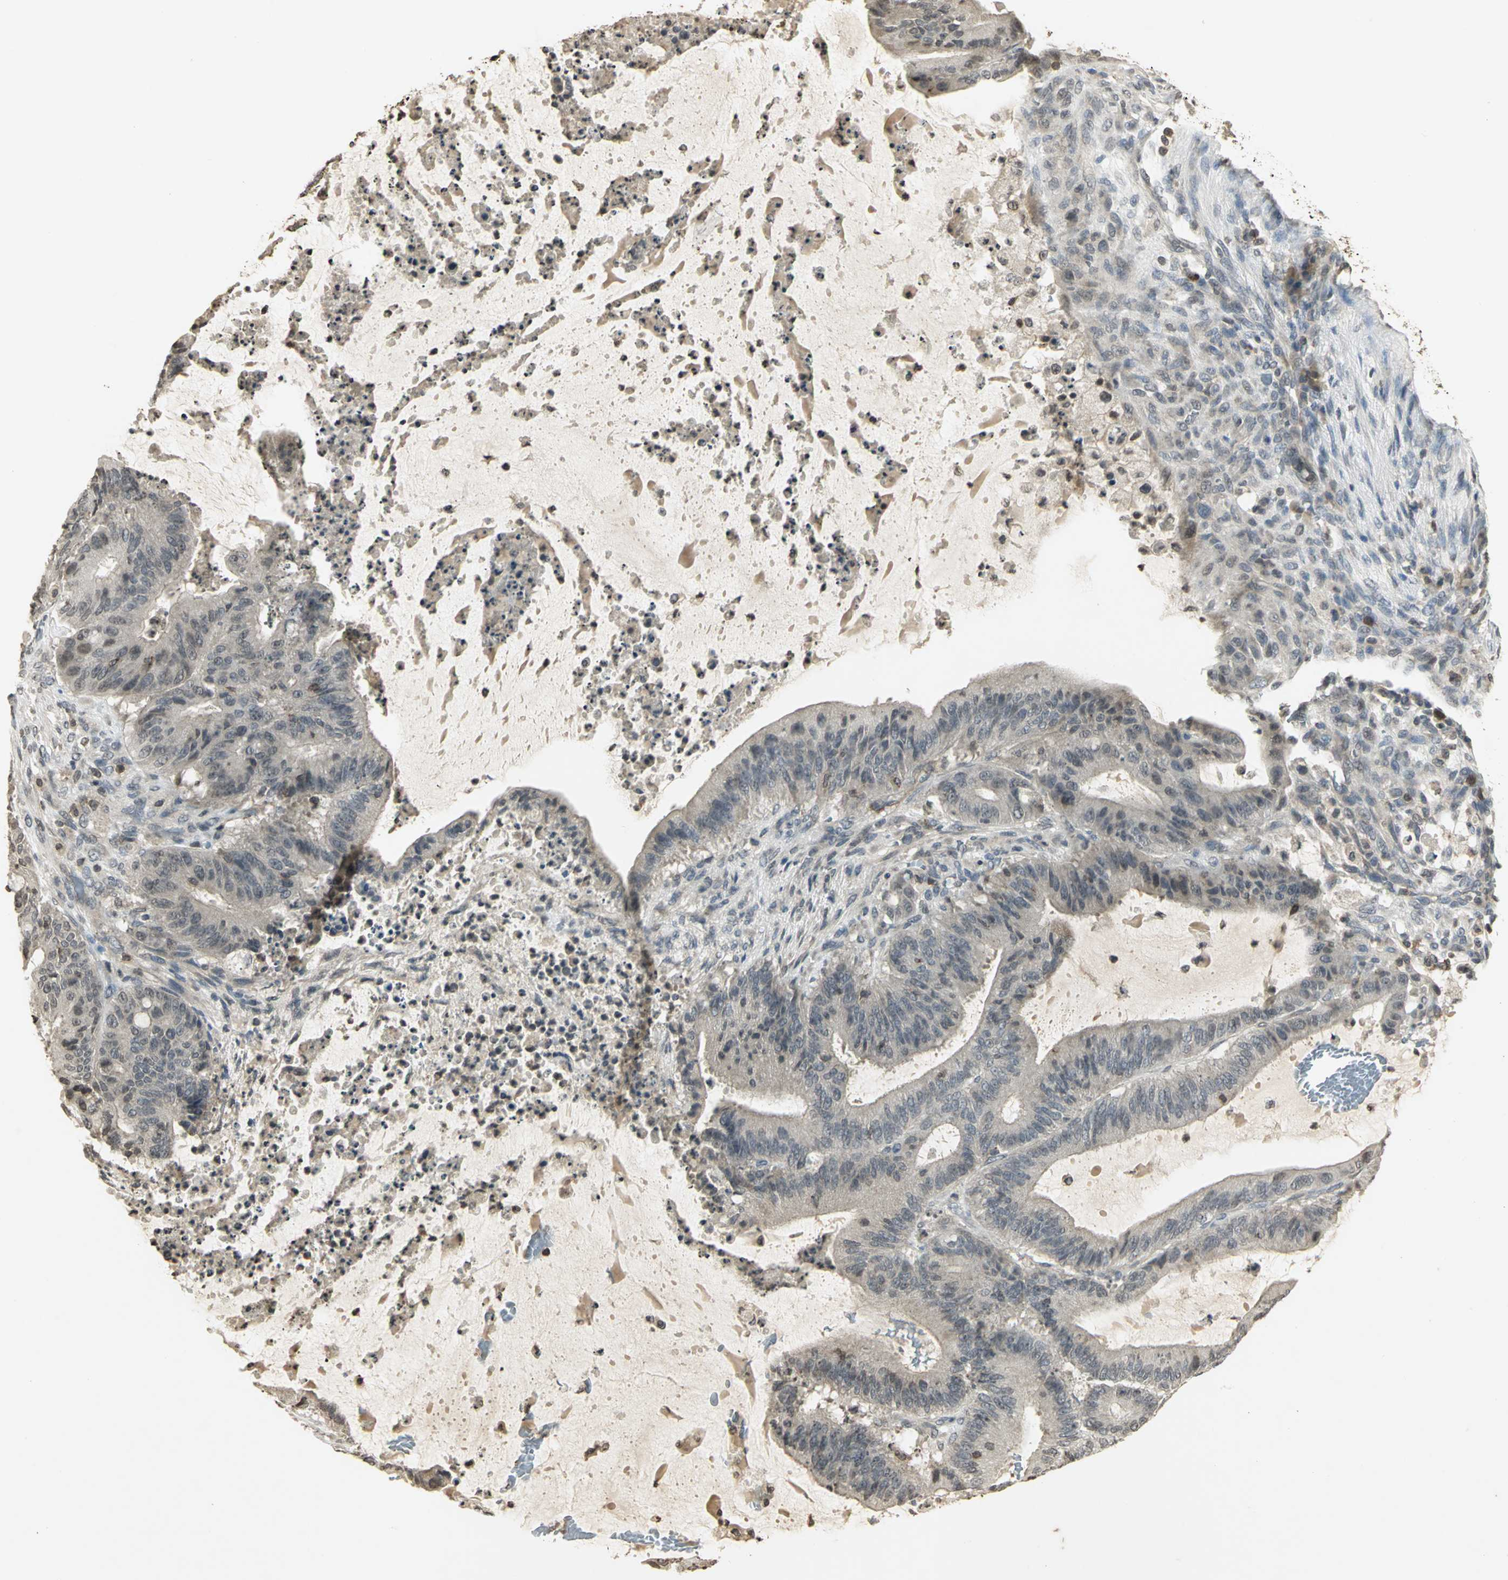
{"staining": {"intensity": "negative", "quantity": "none", "location": "none"}, "tissue": "liver cancer", "cell_type": "Tumor cells", "image_type": "cancer", "snomed": [{"axis": "morphology", "description": "Cholangiocarcinoma"}, {"axis": "topography", "description": "Liver"}], "caption": "This photomicrograph is of liver cancer stained with immunohistochemistry (IHC) to label a protein in brown with the nuclei are counter-stained blue. There is no staining in tumor cells. Nuclei are stained in blue.", "gene": "IL16", "patient": {"sex": "female", "age": 73}}